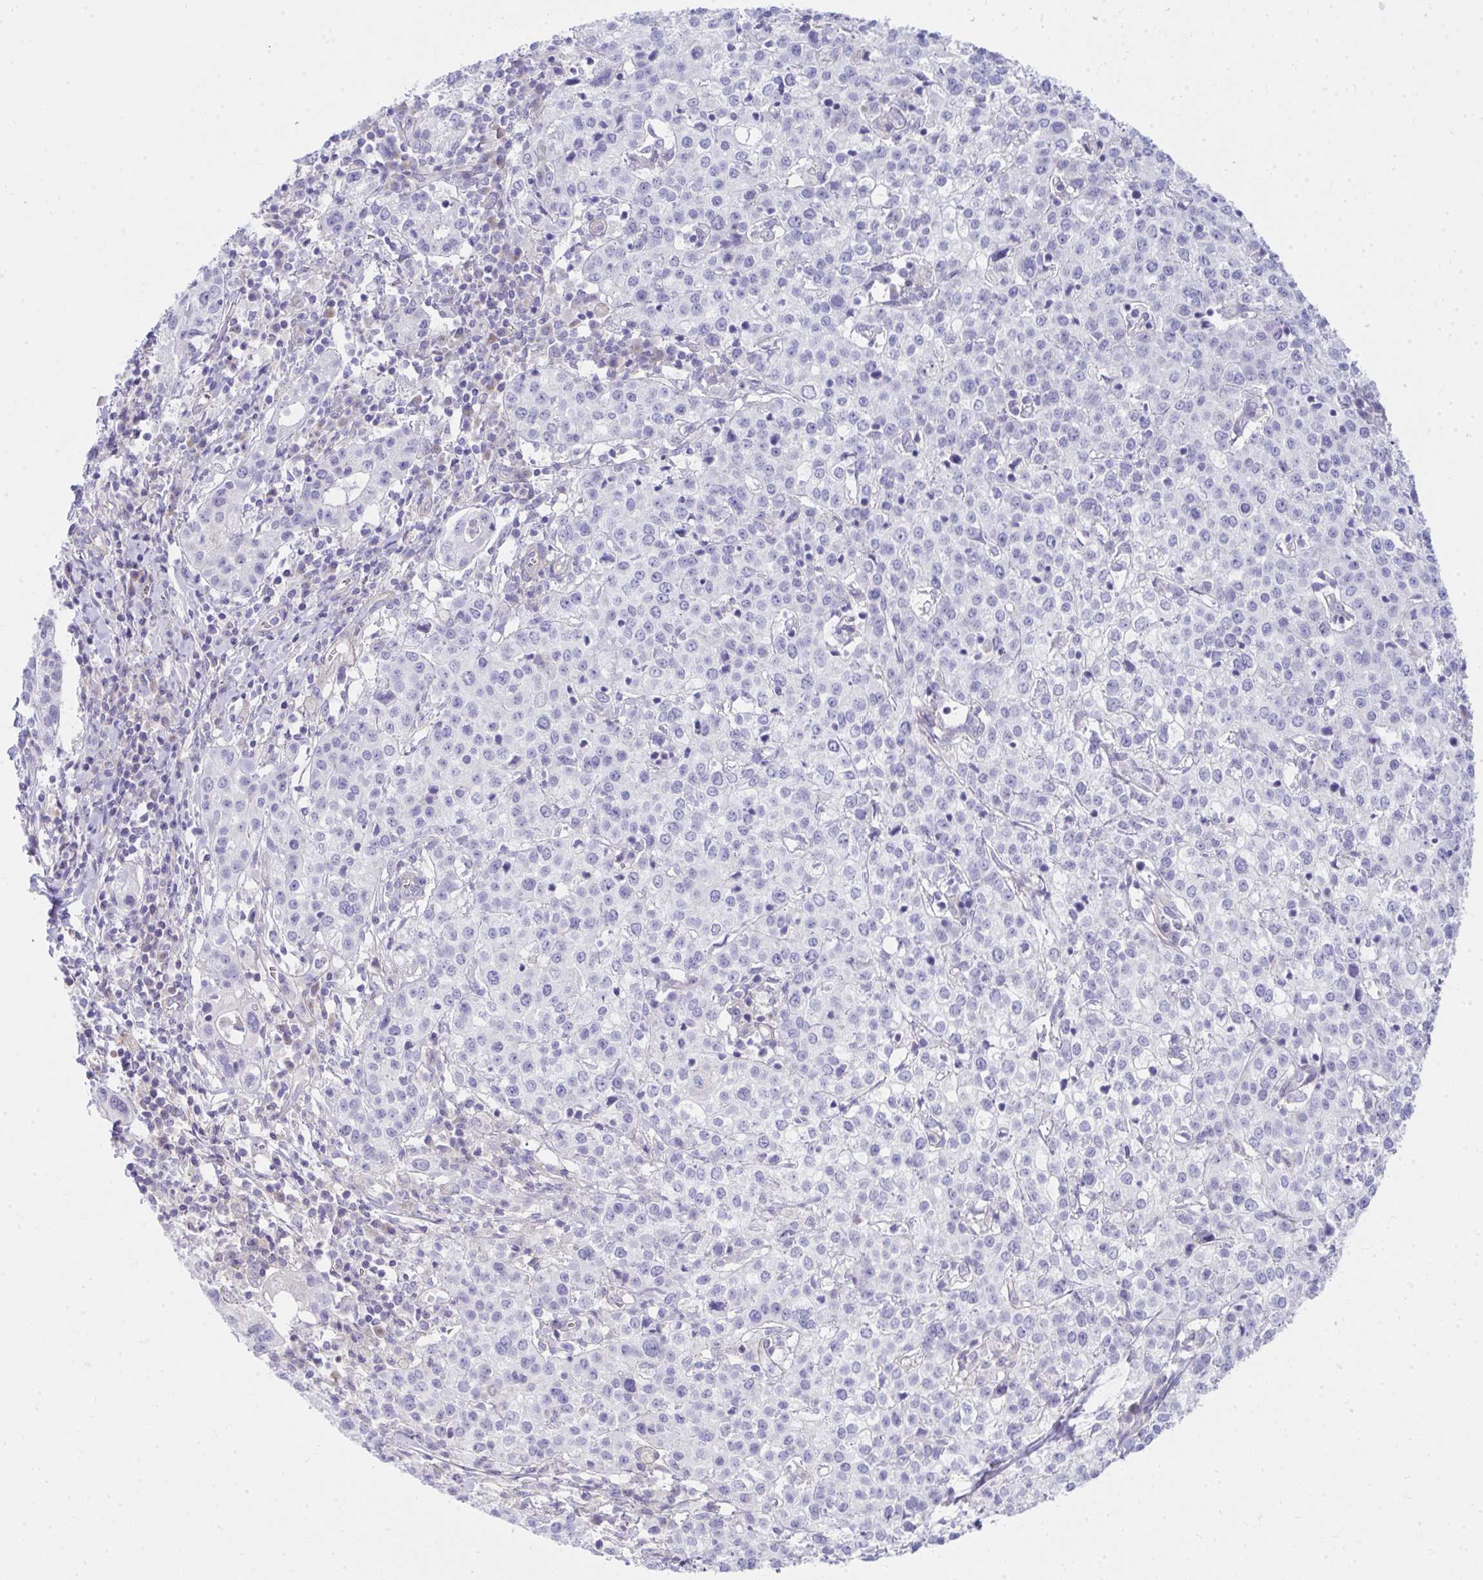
{"staining": {"intensity": "negative", "quantity": "none", "location": "none"}, "tissue": "cervical cancer", "cell_type": "Tumor cells", "image_type": "cancer", "snomed": [{"axis": "morphology", "description": "Normal tissue, NOS"}, {"axis": "morphology", "description": "Adenocarcinoma, NOS"}, {"axis": "topography", "description": "Cervix"}], "caption": "The histopathology image demonstrates no significant expression in tumor cells of cervical cancer.", "gene": "LRRC36", "patient": {"sex": "female", "age": 44}}